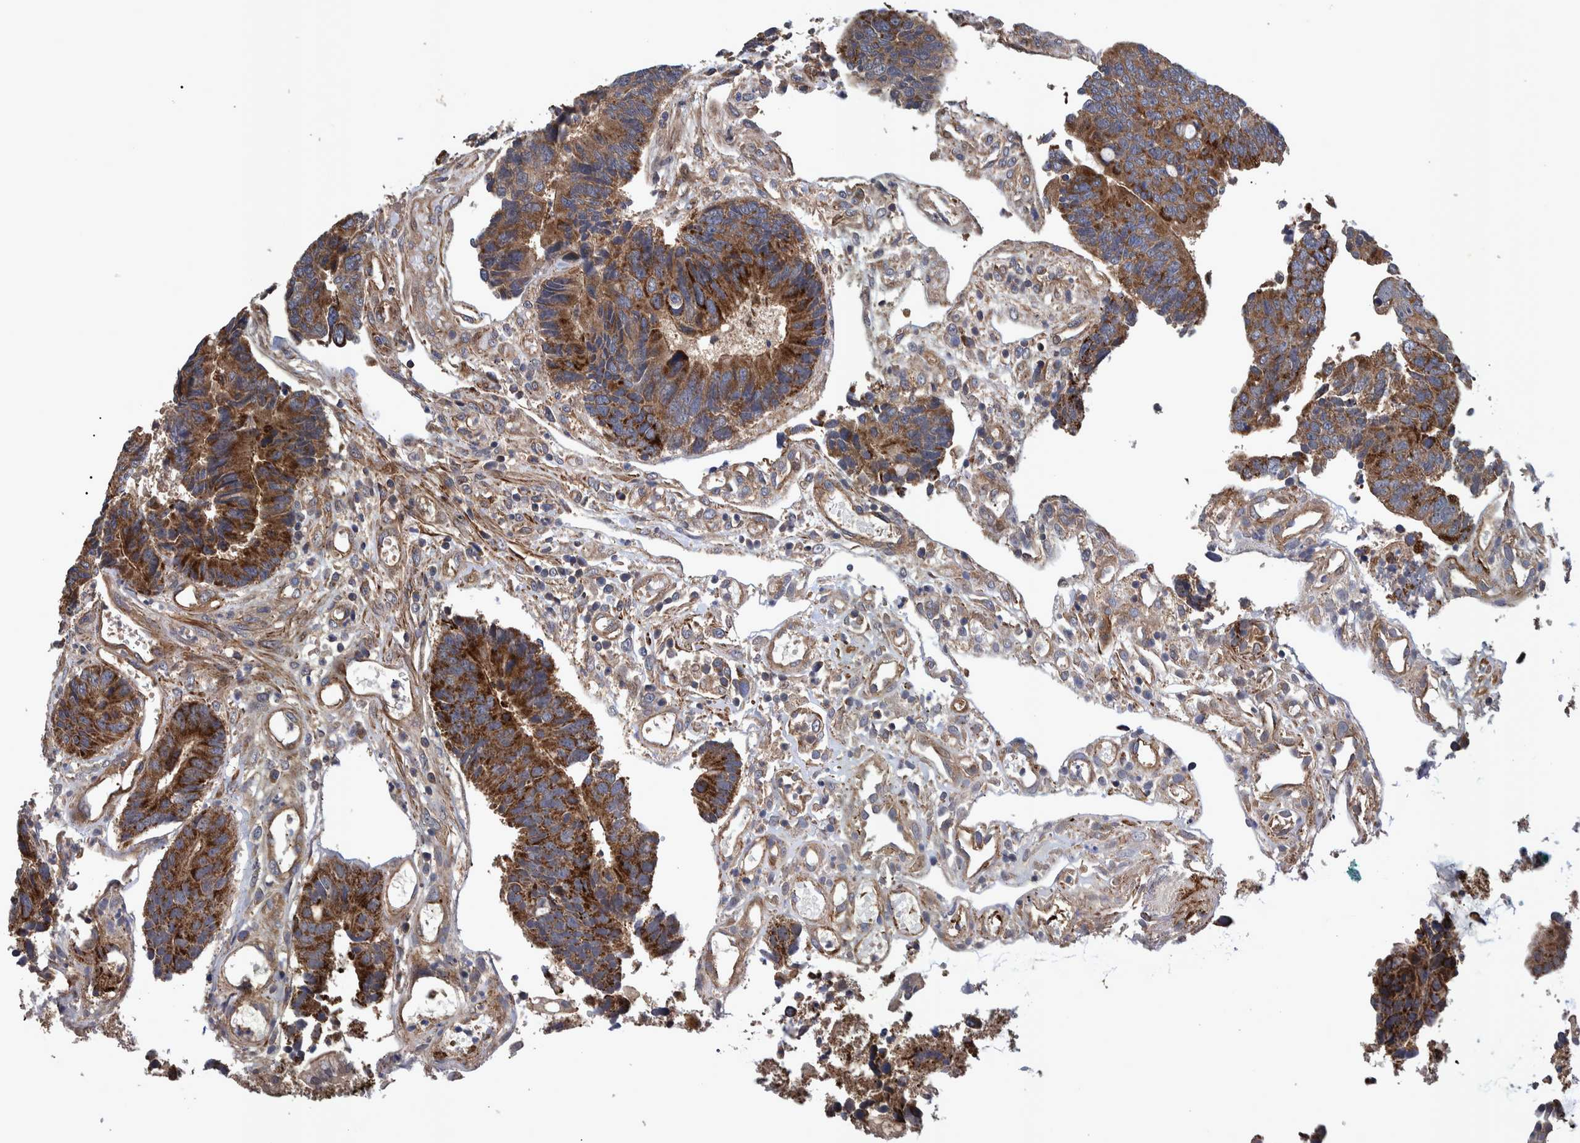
{"staining": {"intensity": "strong", "quantity": ">75%", "location": "cytoplasmic/membranous"}, "tissue": "colorectal cancer", "cell_type": "Tumor cells", "image_type": "cancer", "snomed": [{"axis": "morphology", "description": "Adenocarcinoma, NOS"}, {"axis": "topography", "description": "Rectum"}], "caption": "Colorectal cancer was stained to show a protein in brown. There is high levels of strong cytoplasmic/membranous positivity in about >75% of tumor cells.", "gene": "GRPEL2", "patient": {"sex": "male", "age": 84}}